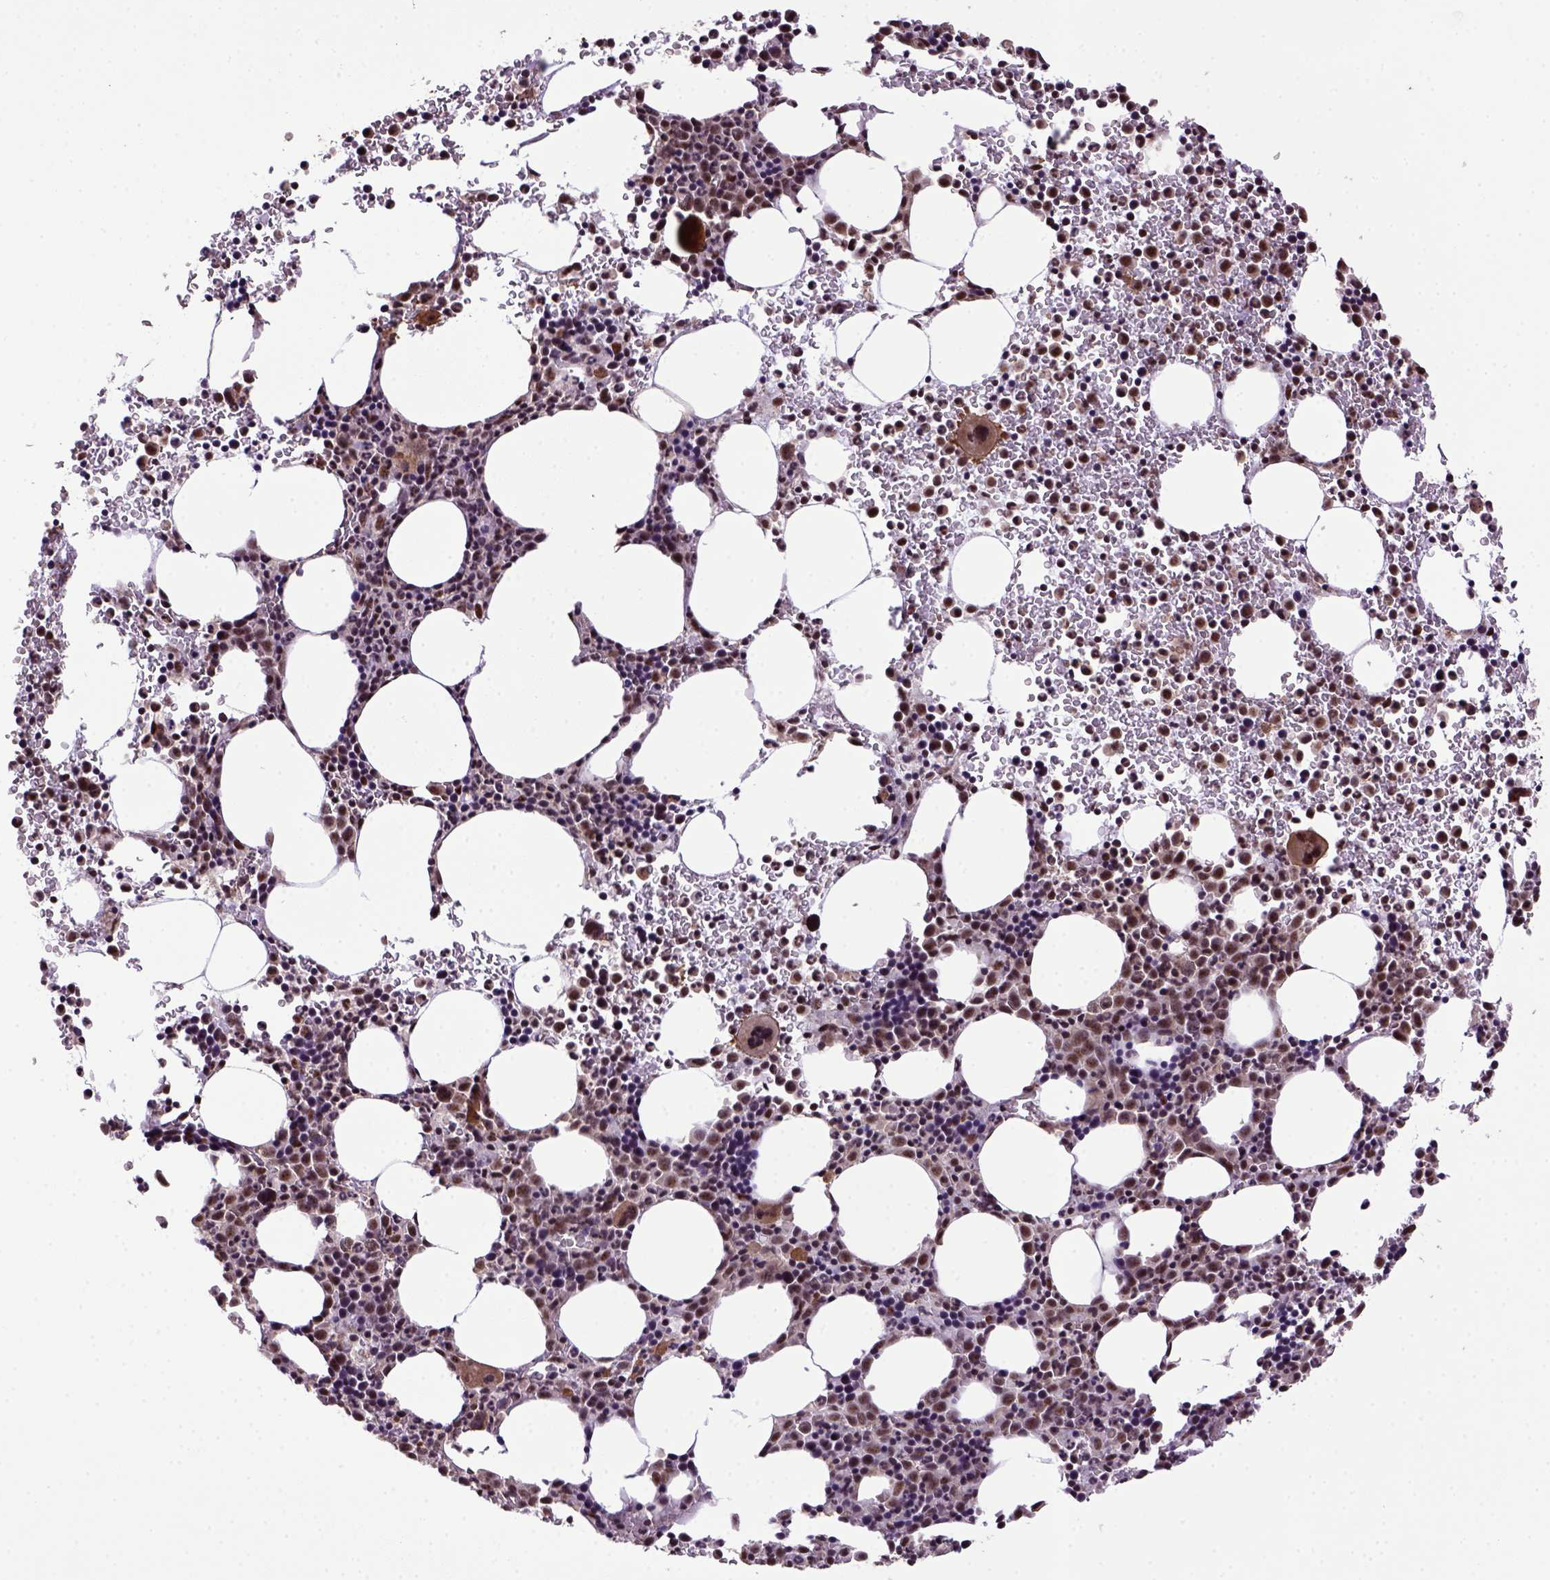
{"staining": {"intensity": "strong", "quantity": "25%-75%", "location": "nuclear"}, "tissue": "bone marrow", "cell_type": "Hematopoietic cells", "image_type": "normal", "snomed": [{"axis": "morphology", "description": "Normal tissue, NOS"}, {"axis": "topography", "description": "Bone marrow"}], "caption": "The histopathology image demonstrates immunohistochemical staining of benign bone marrow. There is strong nuclear expression is identified in about 25%-75% of hematopoietic cells. (brown staining indicates protein expression, while blue staining denotes nuclei).", "gene": "PPIG", "patient": {"sex": "male", "age": 58}}